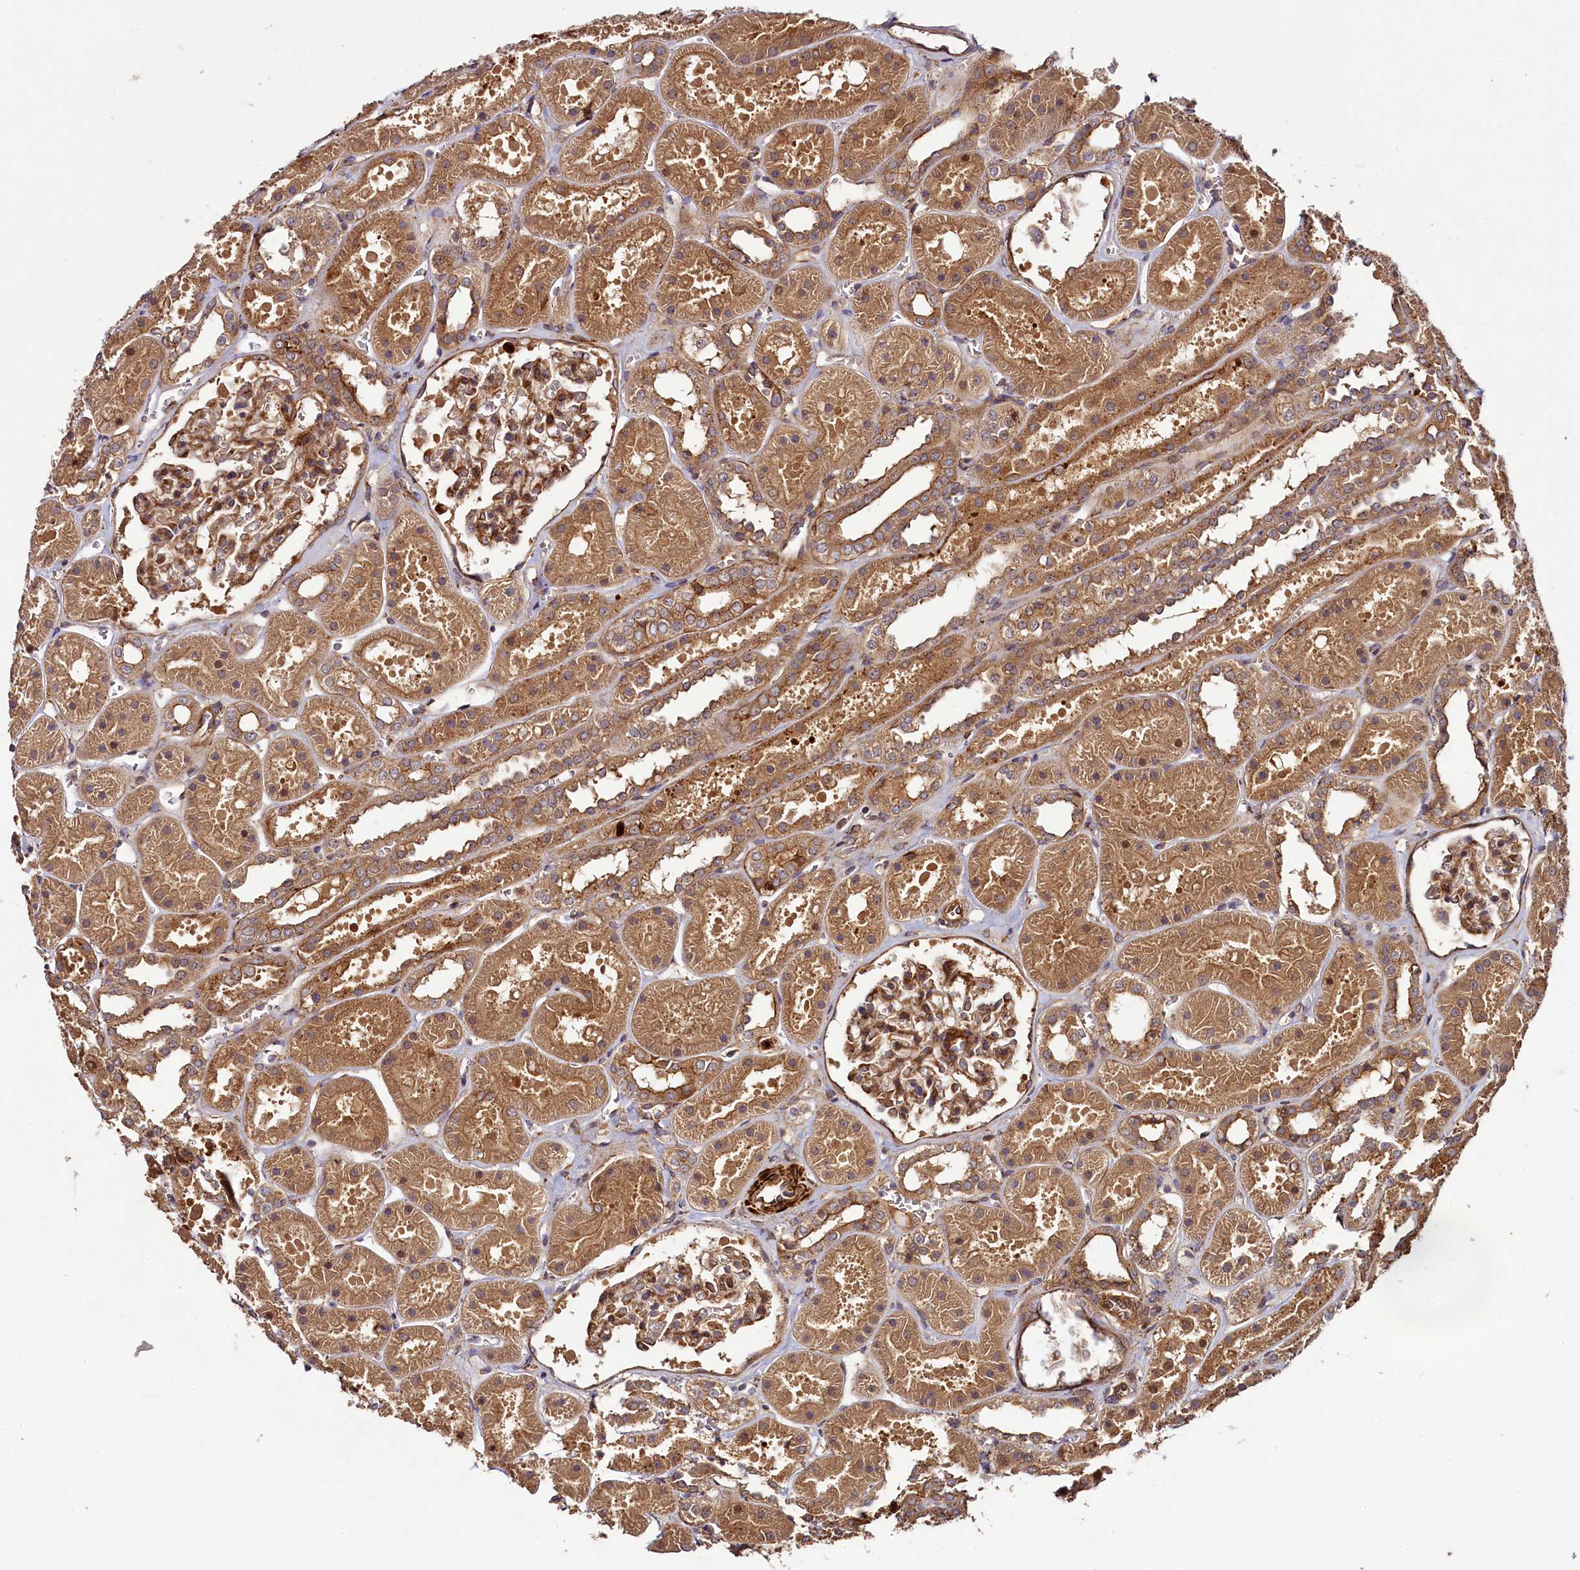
{"staining": {"intensity": "moderate", "quantity": ">75%", "location": "cytoplasmic/membranous"}, "tissue": "kidney", "cell_type": "Cells in glomeruli", "image_type": "normal", "snomed": [{"axis": "morphology", "description": "Normal tissue, NOS"}, {"axis": "topography", "description": "Kidney"}], "caption": "IHC (DAB) staining of normal human kidney exhibits moderate cytoplasmic/membranous protein expression in about >75% of cells in glomeruli.", "gene": "CCDC102A", "patient": {"sex": "female", "age": 41}}